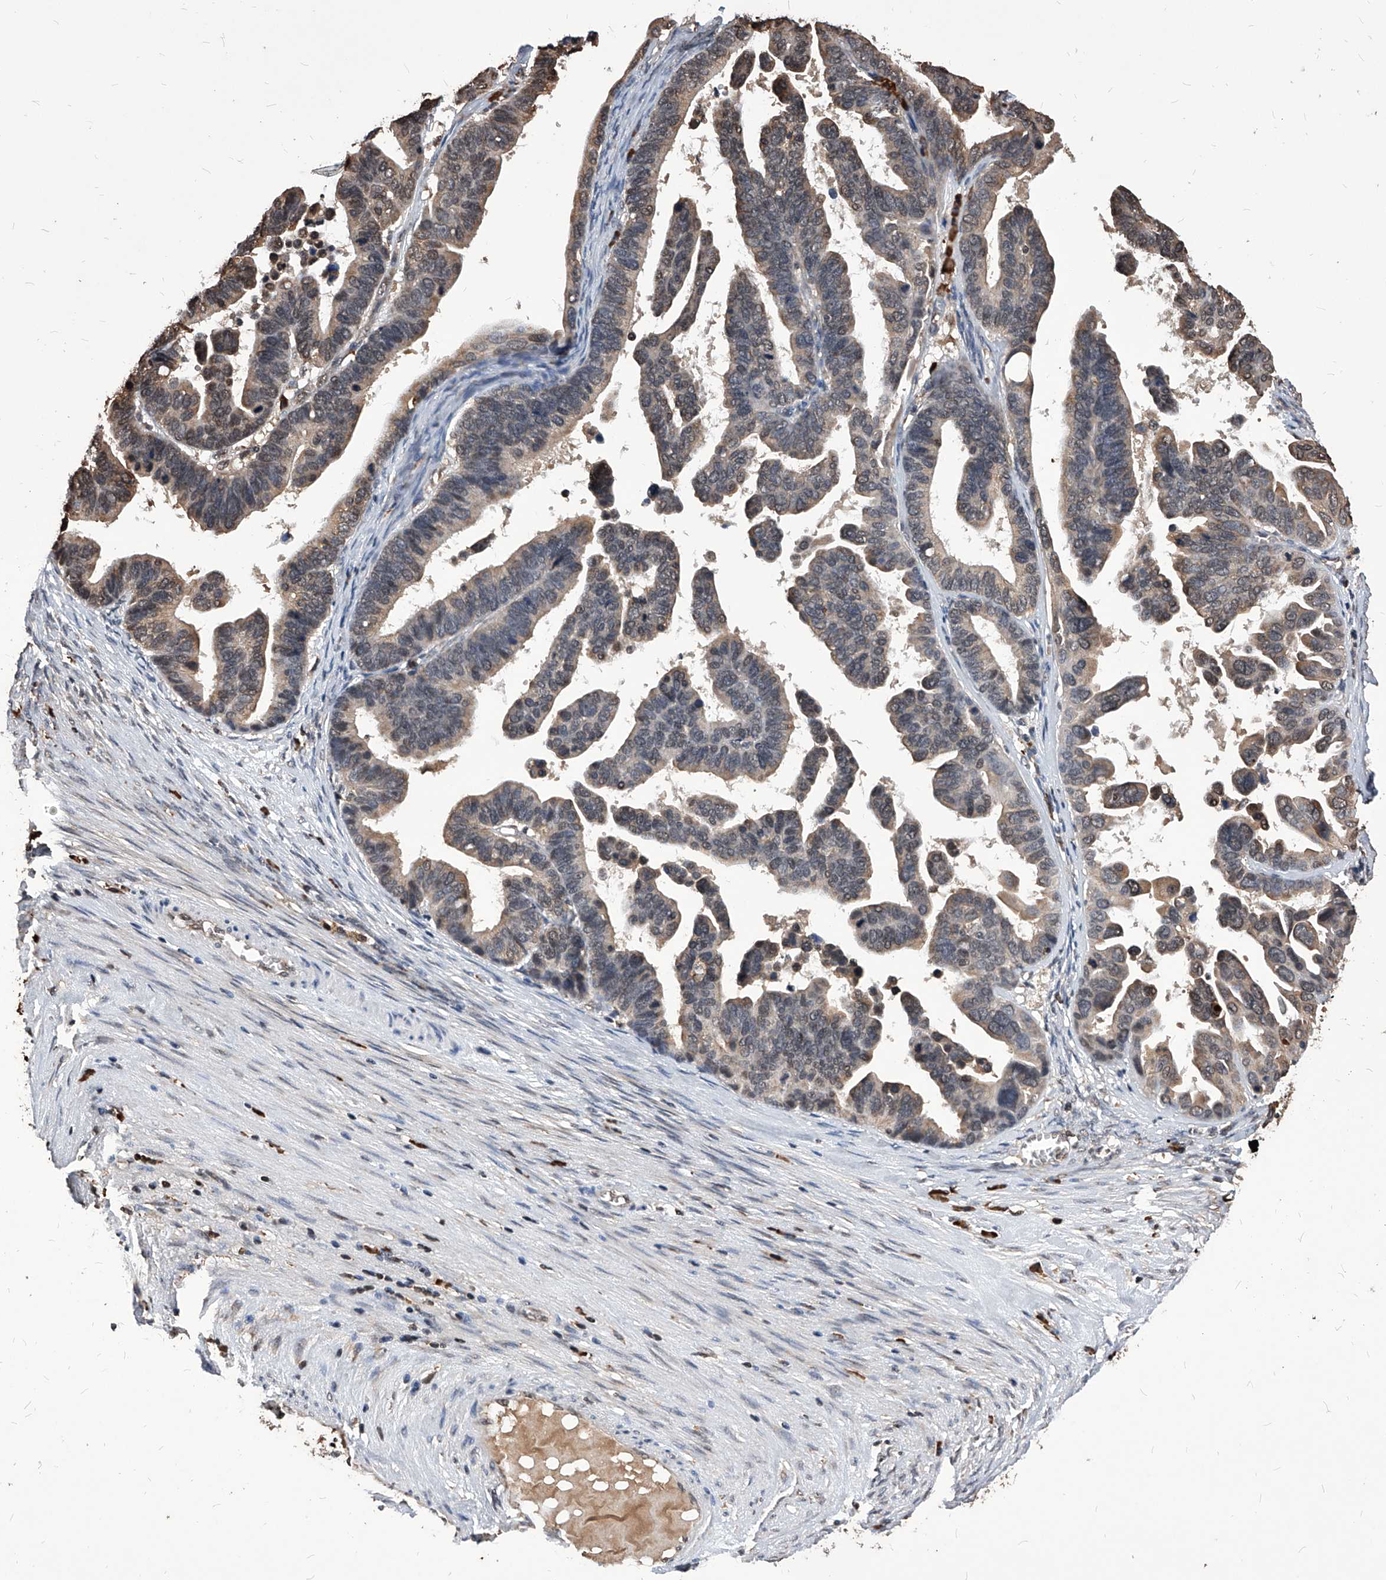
{"staining": {"intensity": "moderate", "quantity": "<25%", "location": "cytoplasmic/membranous"}, "tissue": "ovarian cancer", "cell_type": "Tumor cells", "image_type": "cancer", "snomed": [{"axis": "morphology", "description": "Cystadenocarcinoma, serous, NOS"}, {"axis": "topography", "description": "Ovary"}], "caption": "This photomicrograph displays serous cystadenocarcinoma (ovarian) stained with immunohistochemistry (IHC) to label a protein in brown. The cytoplasmic/membranous of tumor cells show moderate positivity for the protein. Nuclei are counter-stained blue.", "gene": "ID1", "patient": {"sex": "female", "age": 56}}